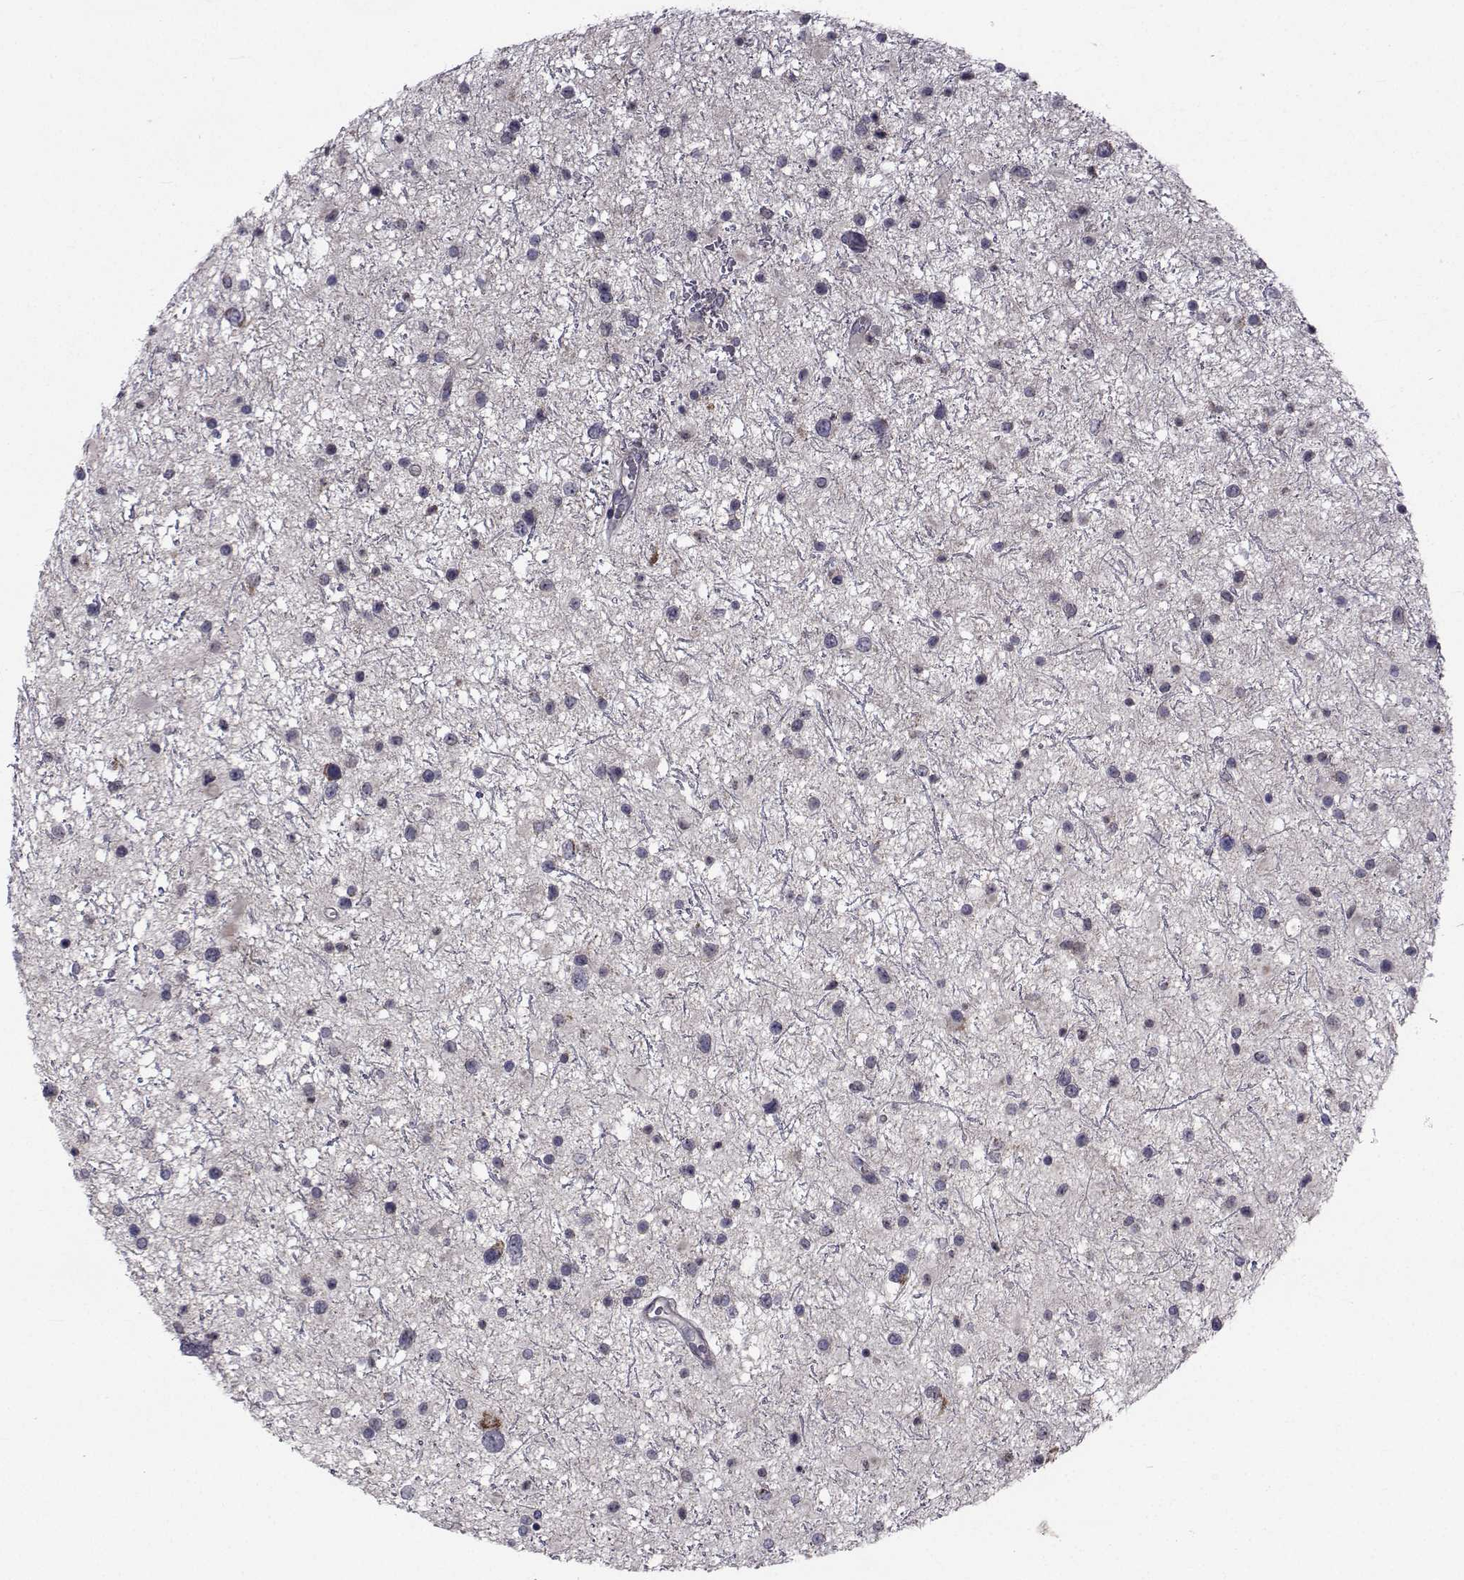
{"staining": {"intensity": "negative", "quantity": "none", "location": "none"}, "tissue": "glioma", "cell_type": "Tumor cells", "image_type": "cancer", "snomed": [{"axis": "morphology", "description": "Glioma, malignant, Low grade"}, {"axis": "topography", "description": "Brain"}], "caption": "Protein analysis of glioma demonstrates no significant expression in tumor cells.", "gene": "CFAP74", "patient": {"sex": "female", "age": 32}}